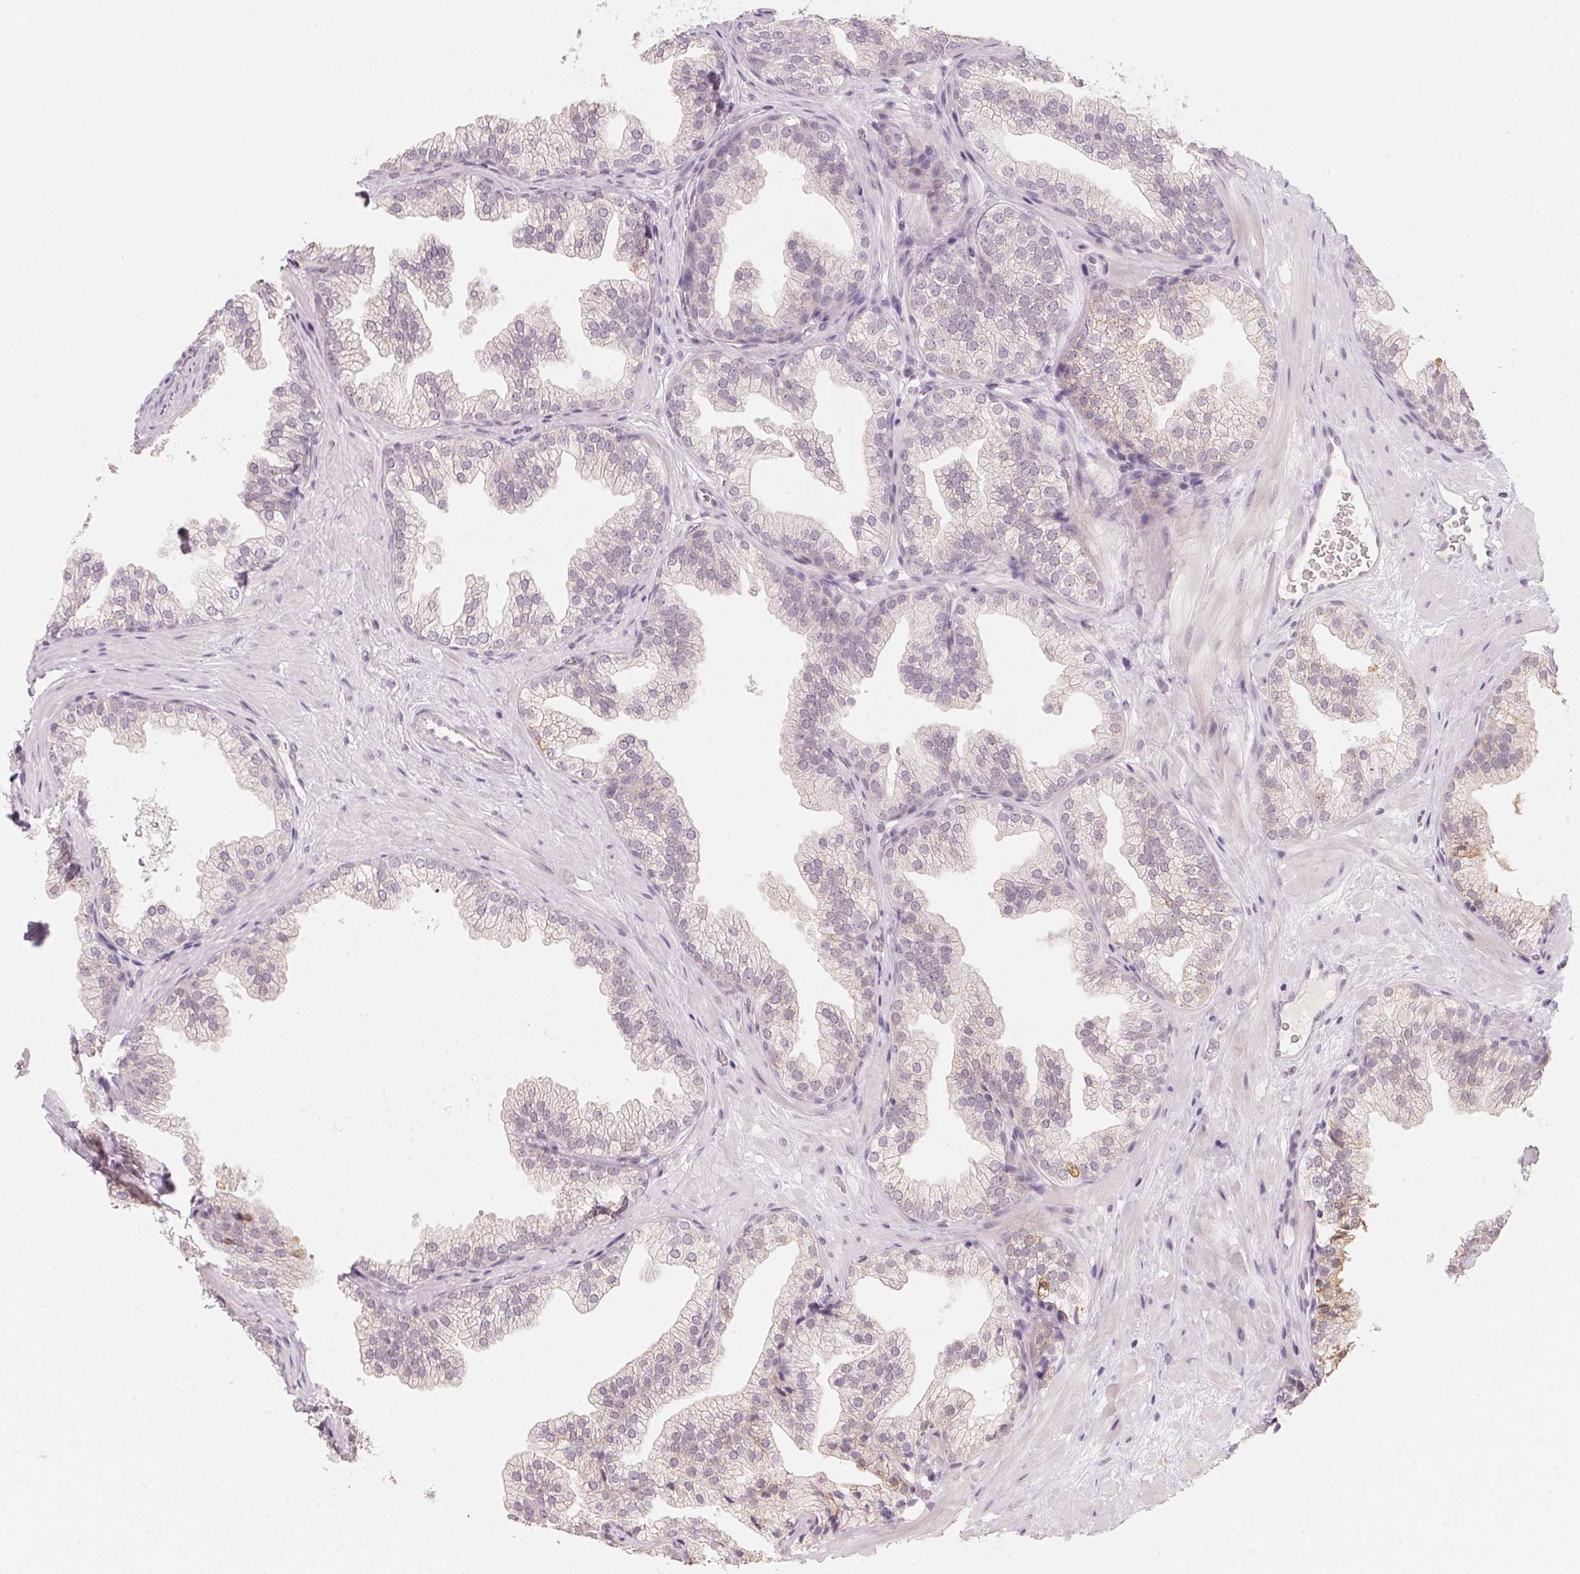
{"staining": {"intensity": "negative", "quantity": "none", "location": "none"}, "tissue": "prostate", "cell_type": "Glandular cells", "image_type": "normal", "snomed": [{"axis": "morphology", "description": "Normal tissue, NOS"}, {"axis": "topography", "description": "Prostate"}], "caption": "The IHC micrograph has no significant positivity in glandular cells of prostate. (Immunohistochemistry, brightfield microscopy, high magnification).", "gene": "ANKRD31", "patient": {"sex": "male", "age": 37}}